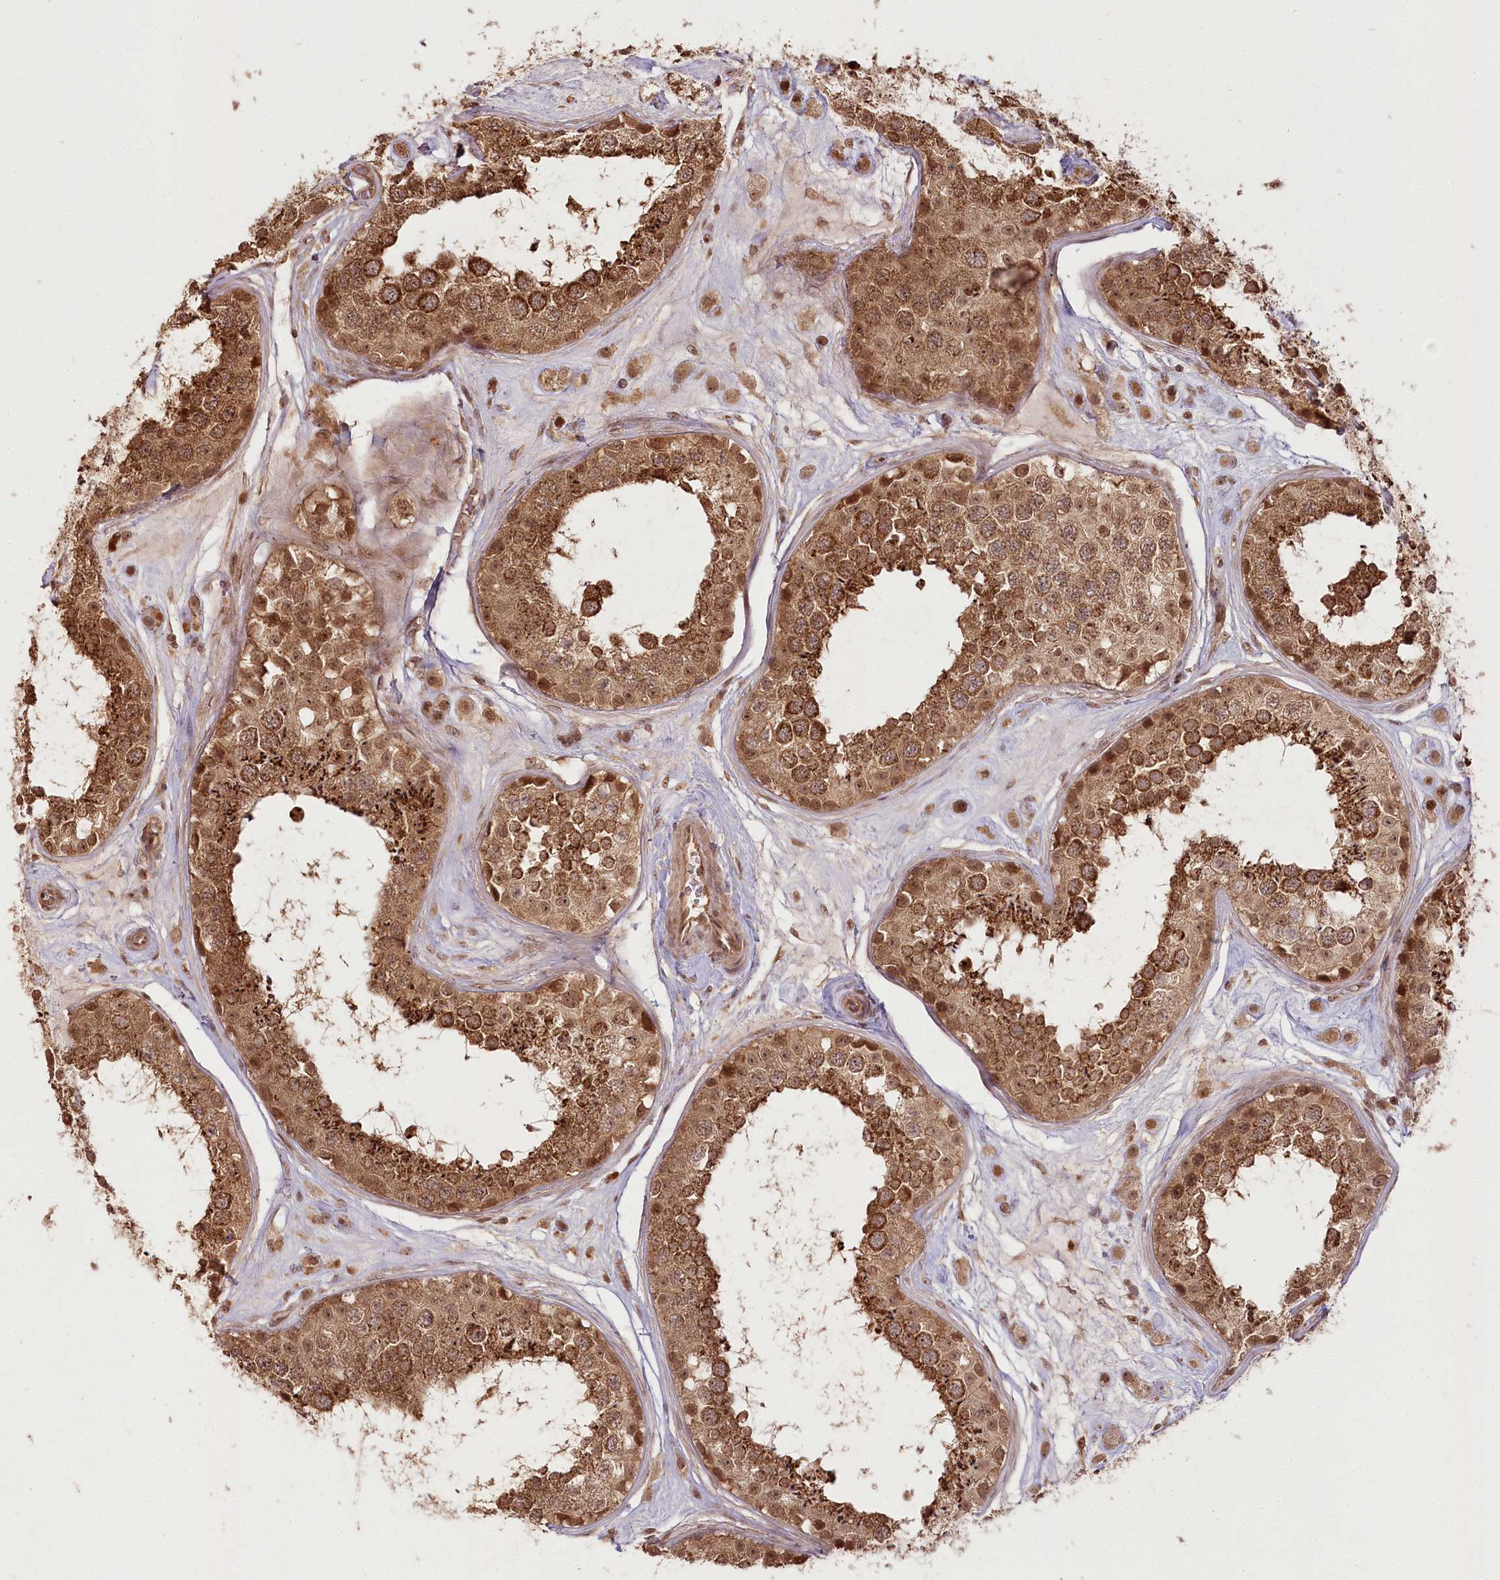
{"staining": {"intensity": "strong", "quantity": ">75%", "location": "cytoplasmic/membranous"}, "tissue": "testis", "cell_type": "Cells in seminiferous ducts", "image_type": "normal", "snomed": [{"axis": "morphology", "description": "Normal tissue, NOS"}, {"axis": "topography", "description": "Testis"}], "caption": "Testis stained with DAB (3,3'-diaminobenzidine) IHC shows high levels of strong cytoplasmic/membranous positivity in about >75% of cells in seminiferous ducts.", "gene": "R3HDM2", "patient": {"sex": "male", "age": 25}}